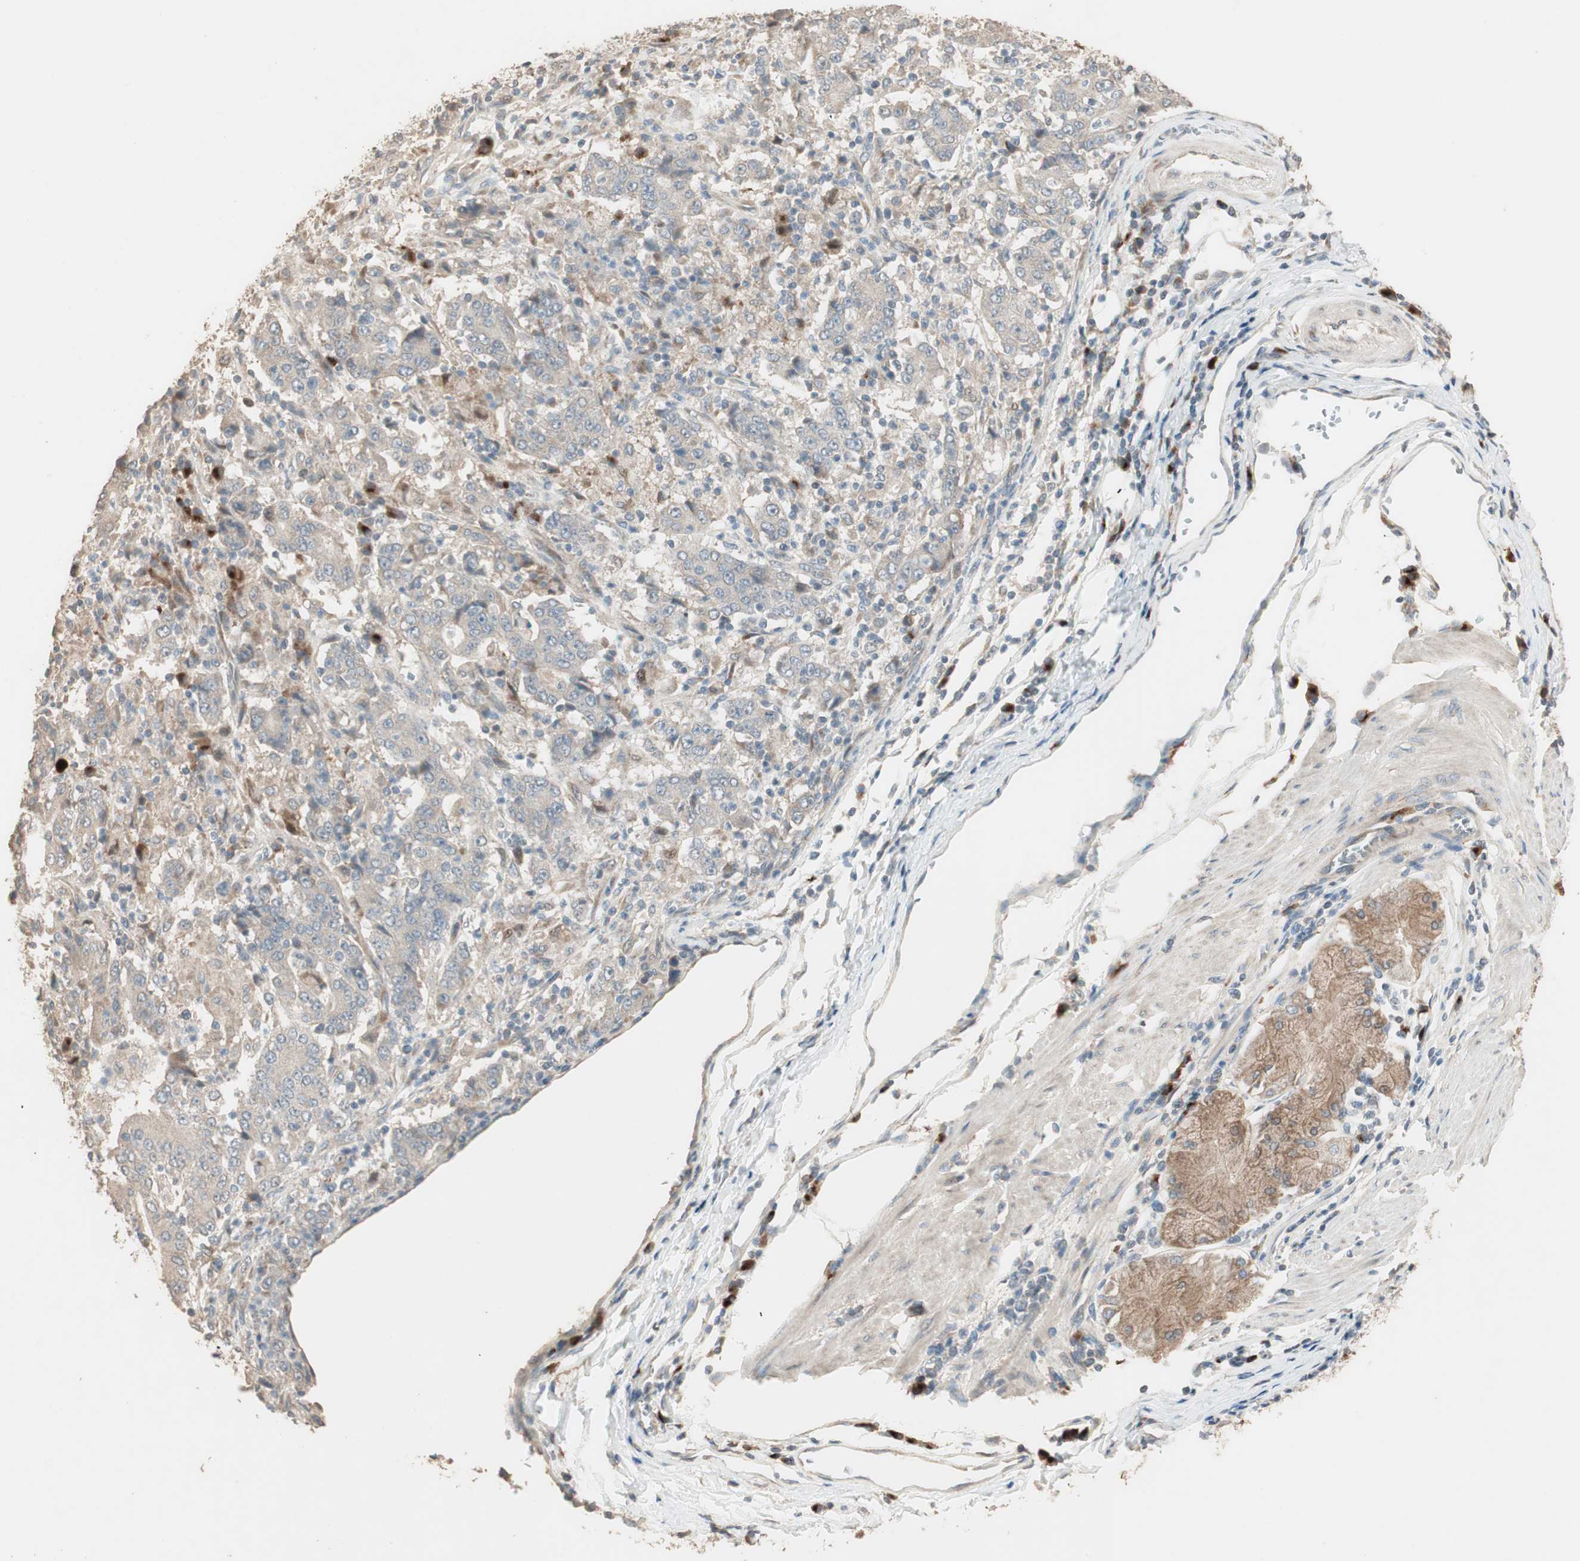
{"staining": {"intensity": "weak", "quantity": ">75%", "location": "cytoplasmic/membranous"}, "tissue": "stomach cancer", "cell_type": "Tumor cells", "image_type": "cancer", "snomed": [{"axis": "morphology", "description": "Normal tissue, NOS"}, {"axis": "morphology", "description": "Adenocarcinoma, NOS"}, {"axis": "topography", "description": "Stomach, upper"}, {"axis": "topography", "description": "Stomach"}], "caption": "Immunohistochemical staining of human stomach cancer displays low levels of weak cytoplasmic/membranous protein positivity in approximately >75% of tumor cells.", "gene": "RARRES1", "patient": {"sex": "male", "age": 59}}